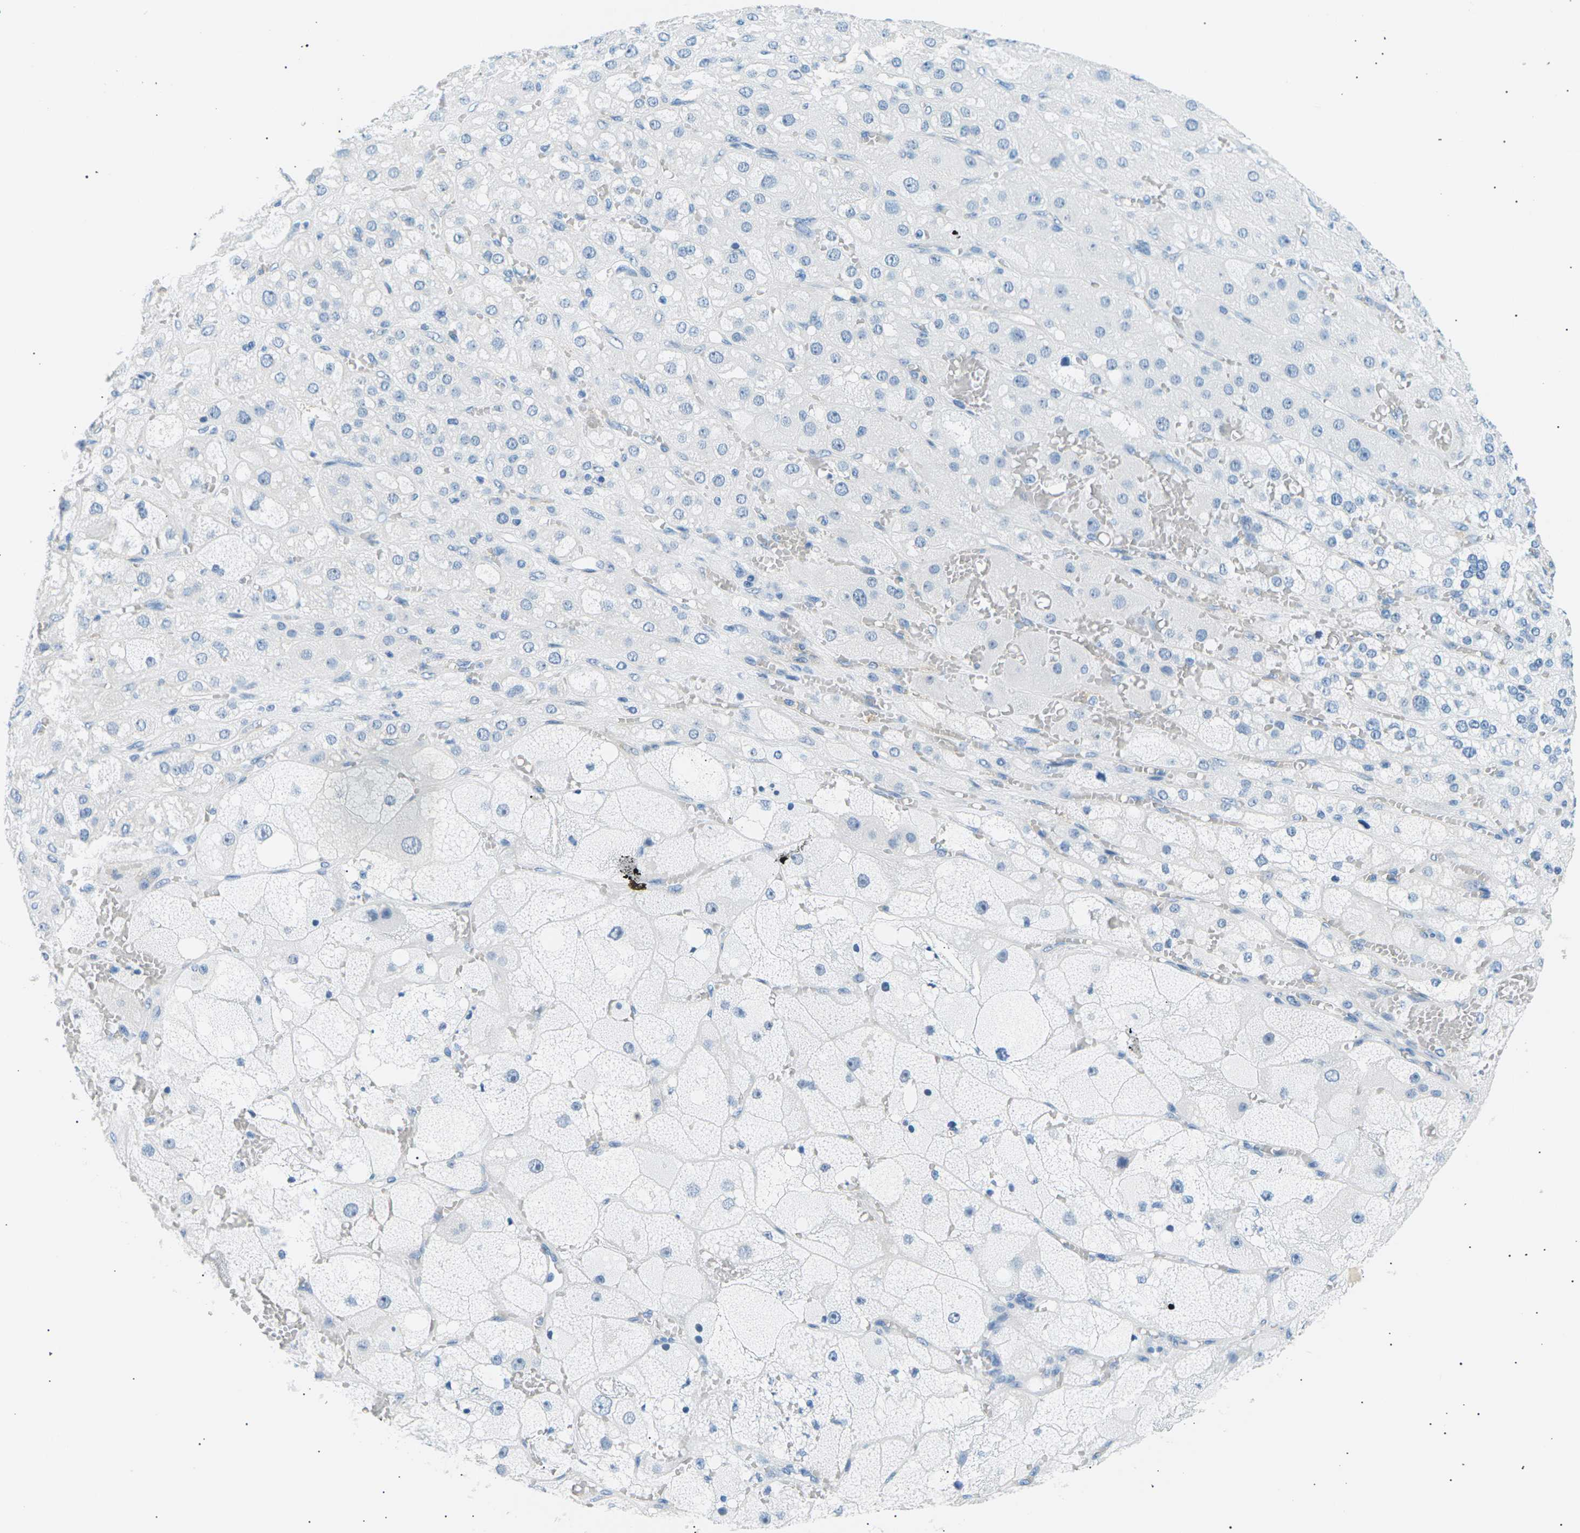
{"staining": {"intensity": "negative", "quantity": "none", "location": "none"}, "tissue": "adrenal gland", "cell_type": "Glandular cells", "image_type": "normal", "snomed": [{"axis": "morphology", "description": "Normal tissue, NOS"}, {"axis": "topography", "description": "Adrenal gland"}], "caption": "IHC image of benign human adrenal gland stained for a protein (brown), which displays no positivity in glandular cells. (IHC, brightfield microscopy, high magnification).", "gene": "SEPTIN5", "patient": {"sex": "female", "age": 47}}